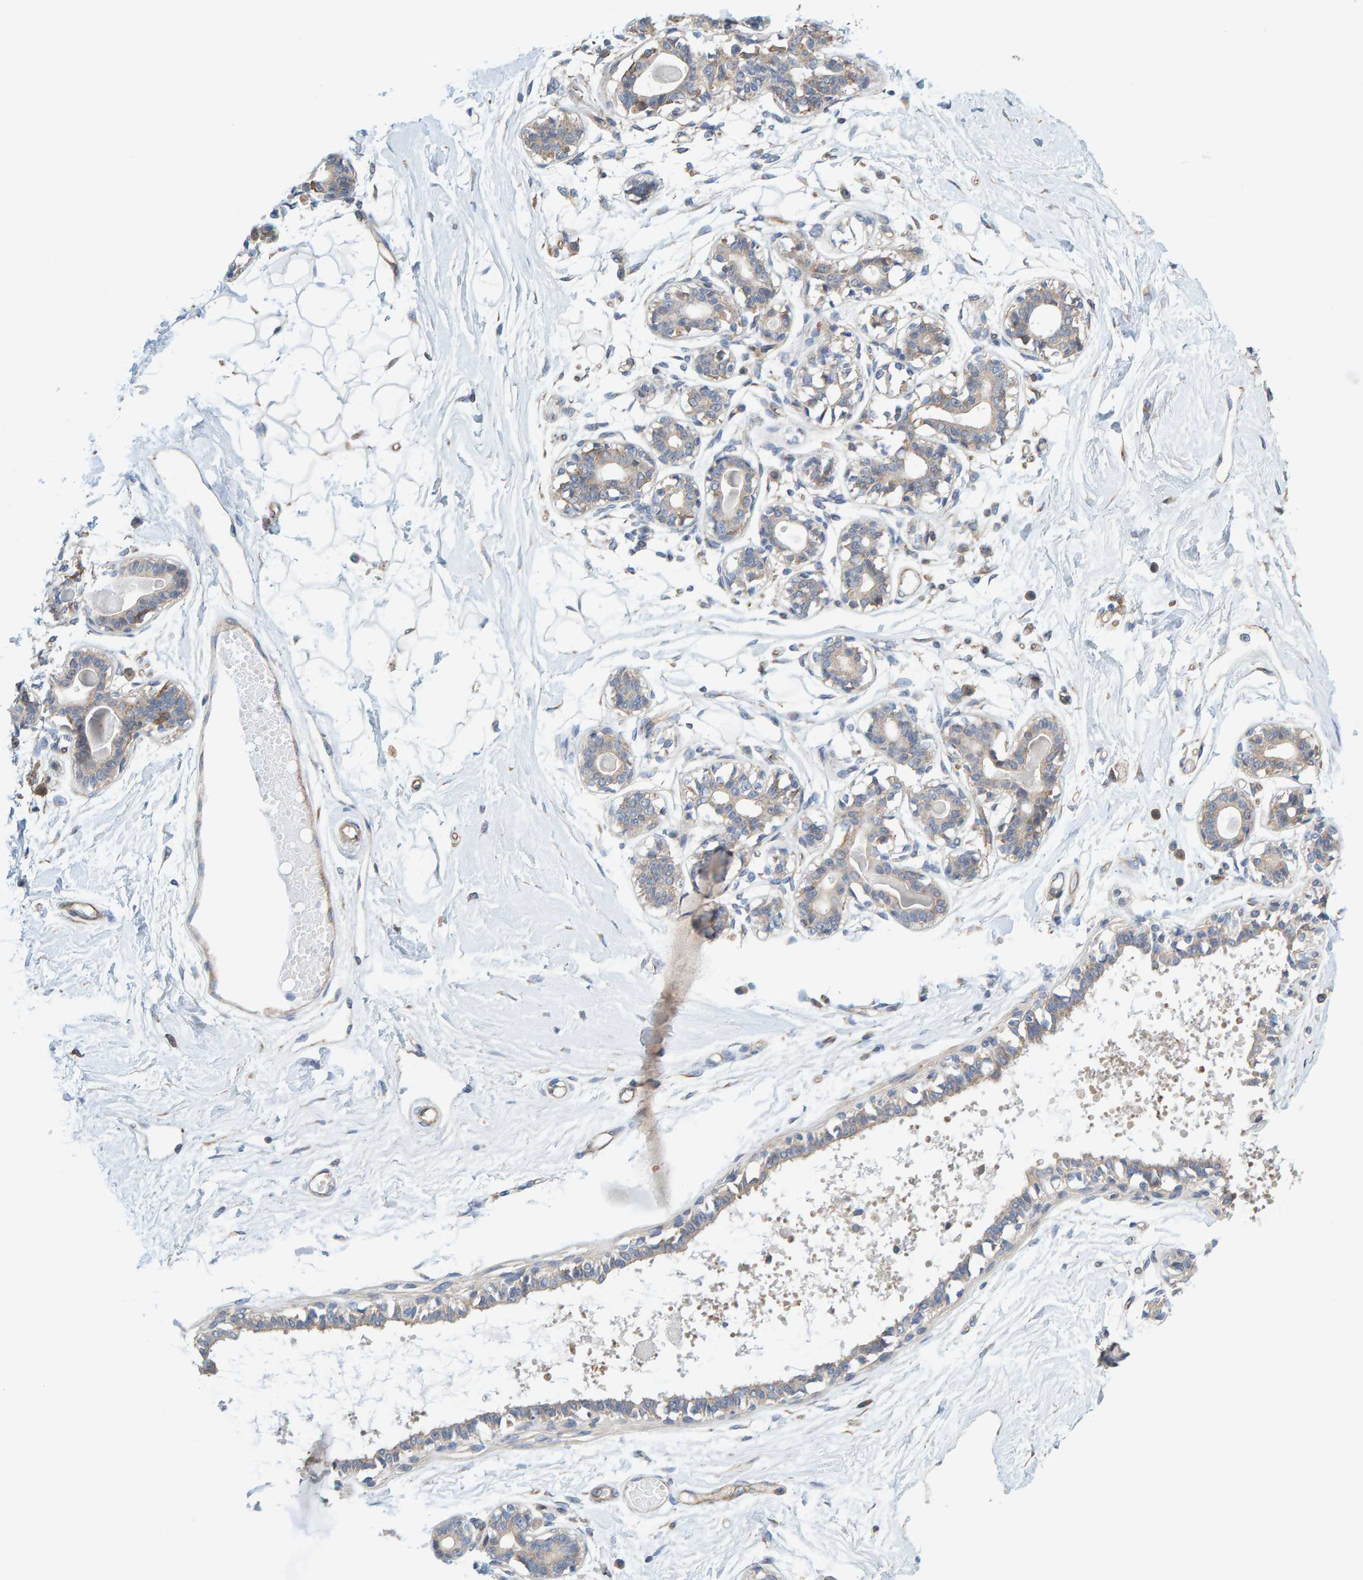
{"staining": {"intensity": "negative", "quantity": "none", "location": "none"}, "tissue": "breast", "cell_type": "Adipocytes", "image_type": "normal", "snomed": [{"axis": "morphology", "description": "Normal tissue, NOS"}, {"axis": "topography", "description": "Breast"}], "caption": "Immunohistochemical staining of unremarkable breast displays no significant staining in adipocytes.", "gene": "PRKD2", "patient": {"sex": "female", "age": 45}}